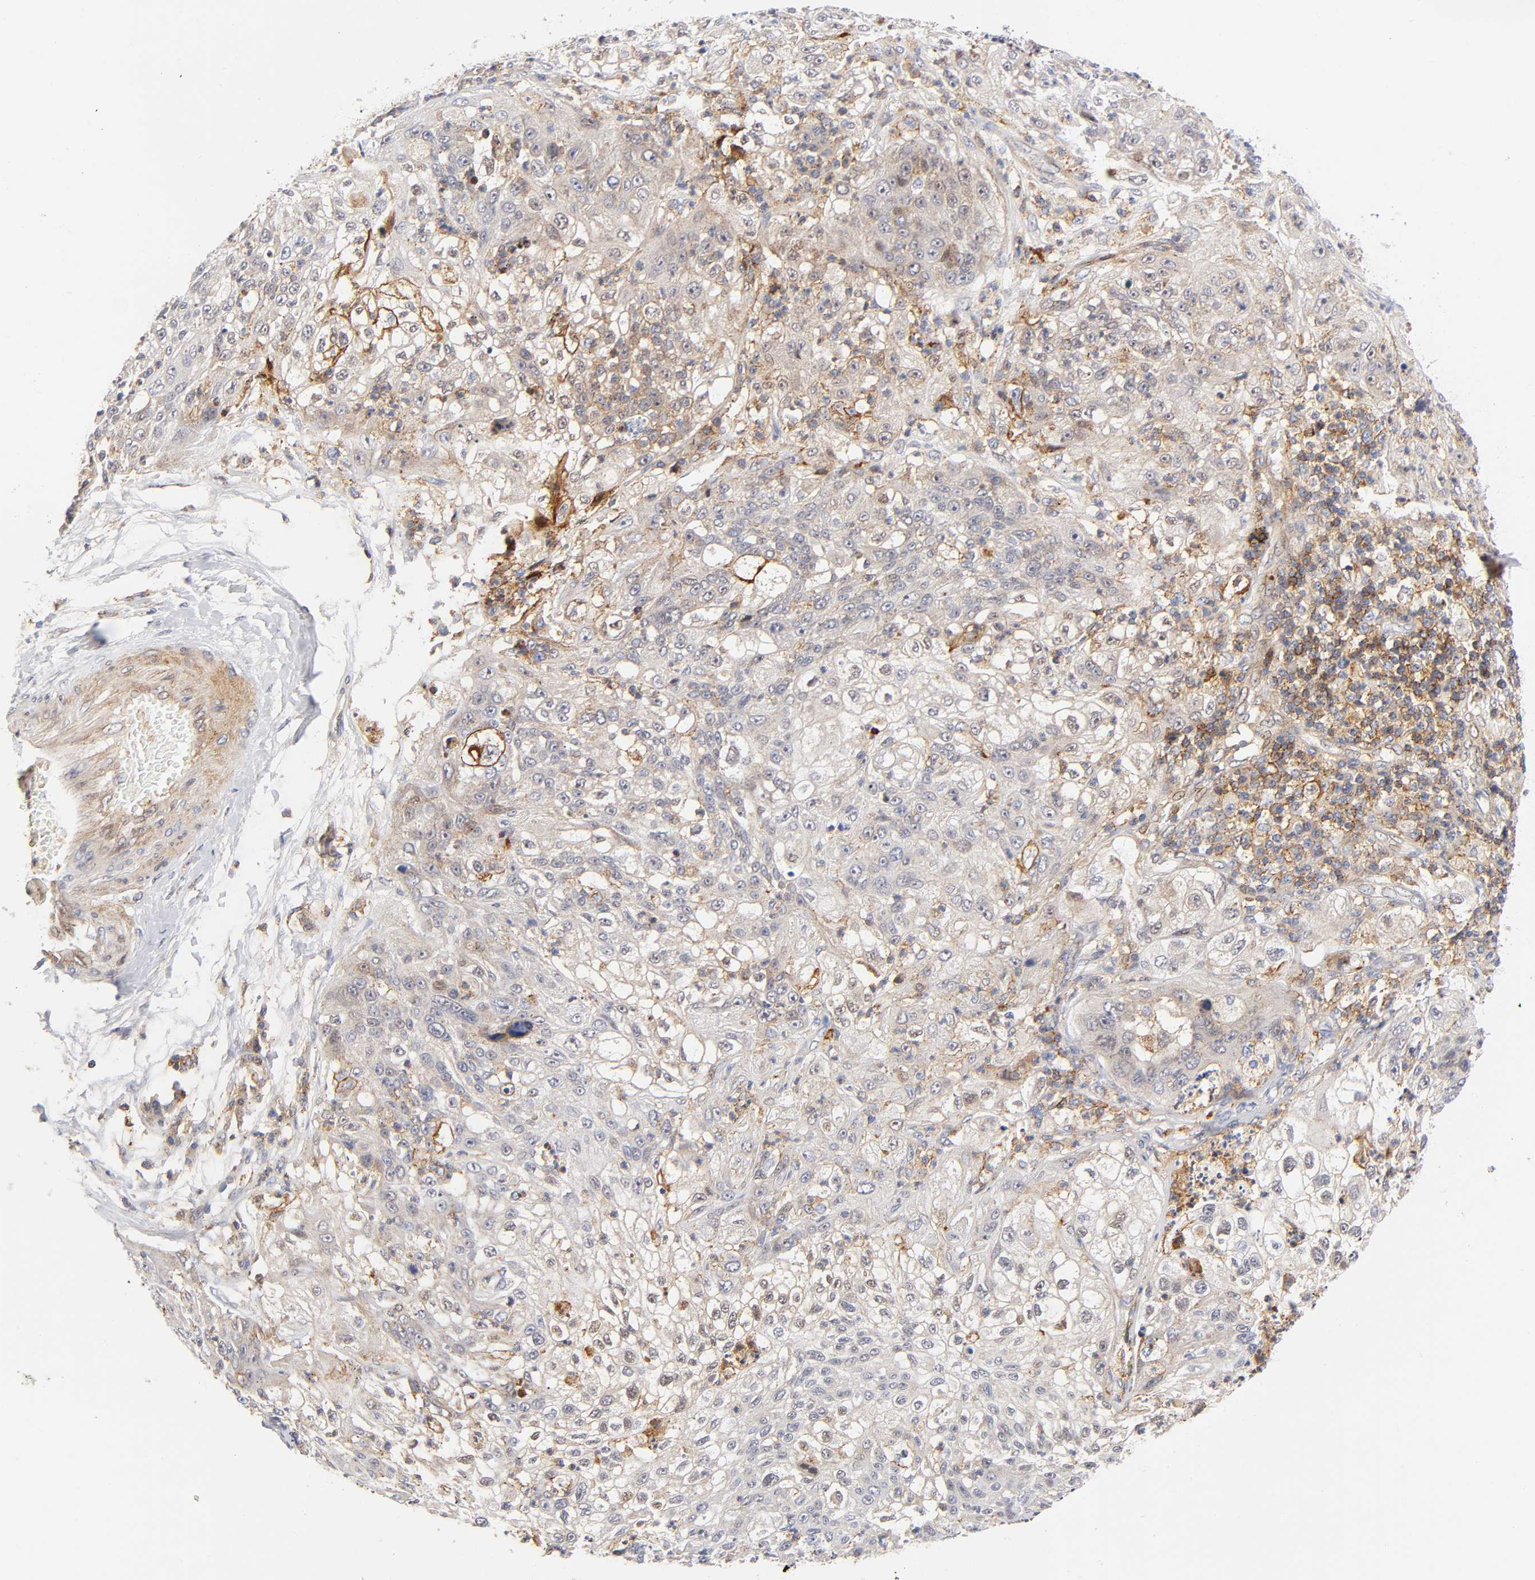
{"staining": {"intensity": "moderate", "quantity": "25%-75%", "location": "cytoplasmic/membranous"}, "tissue": "lung cancer", "cell_type": "Tumor cells", "image_type": "cancer", "snomed": [{"axis": "morphology", "description": "Inflammation, NOS"}, {"axis": "morphology", "description": "Squamous cell carcinoma, NOS"}, {"axis": "topography", "description": "Lymph node"}, {"axis": "topography", "description": "Soft tissue"}, {"axis": "topography", "description": "Lung"}], "caption": "Protein expression analysis of human lung cancer (squamous cell carcinoma) reveals moderate cytoplasmic/membranous expression in about 25%-75% of tumor cells. (brown staining indicates protein expression, while blue staining denotes nuclei).", "gene": "ANXA7", "patient": {"sex": "male", "age": 66}}